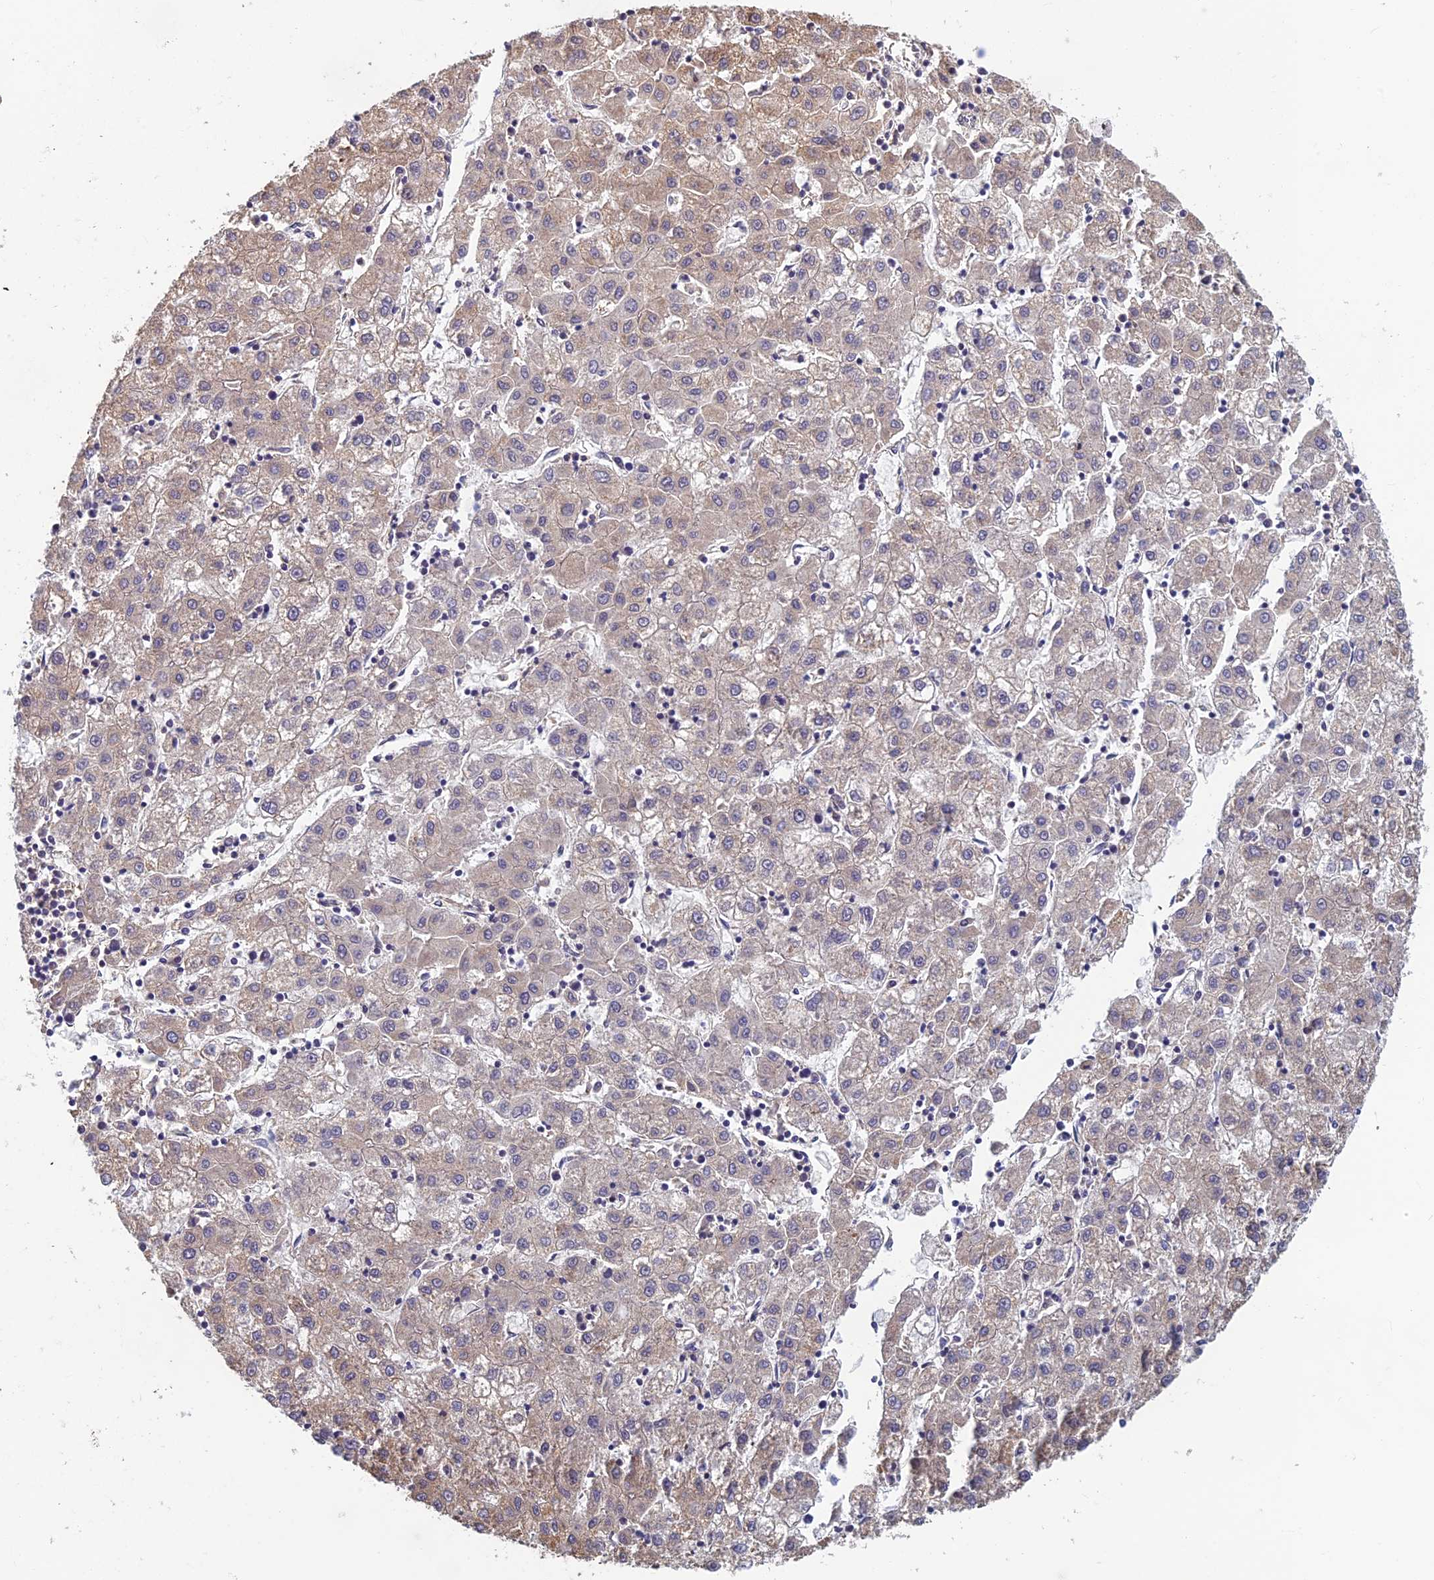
{"staining": {"intensity": "negative", "quantity": "none", "location": "none"}, "tissue": "liver cancer", "cell_type": "Tumor cells", "image_type": "cancer", "snomed": [{"axis": "morphology", "description": "Carcinoma, Hepatocellular, NOS"}, {"axis": "topography", "description": "Liver"}], "caption": "DAB immunohistochemical staining of hepatocellular carcinoma (liver) demonstrates no significant staining in tumor cells.", "gene": "HECA", "patient": {"sex": "male", "age": 72}}